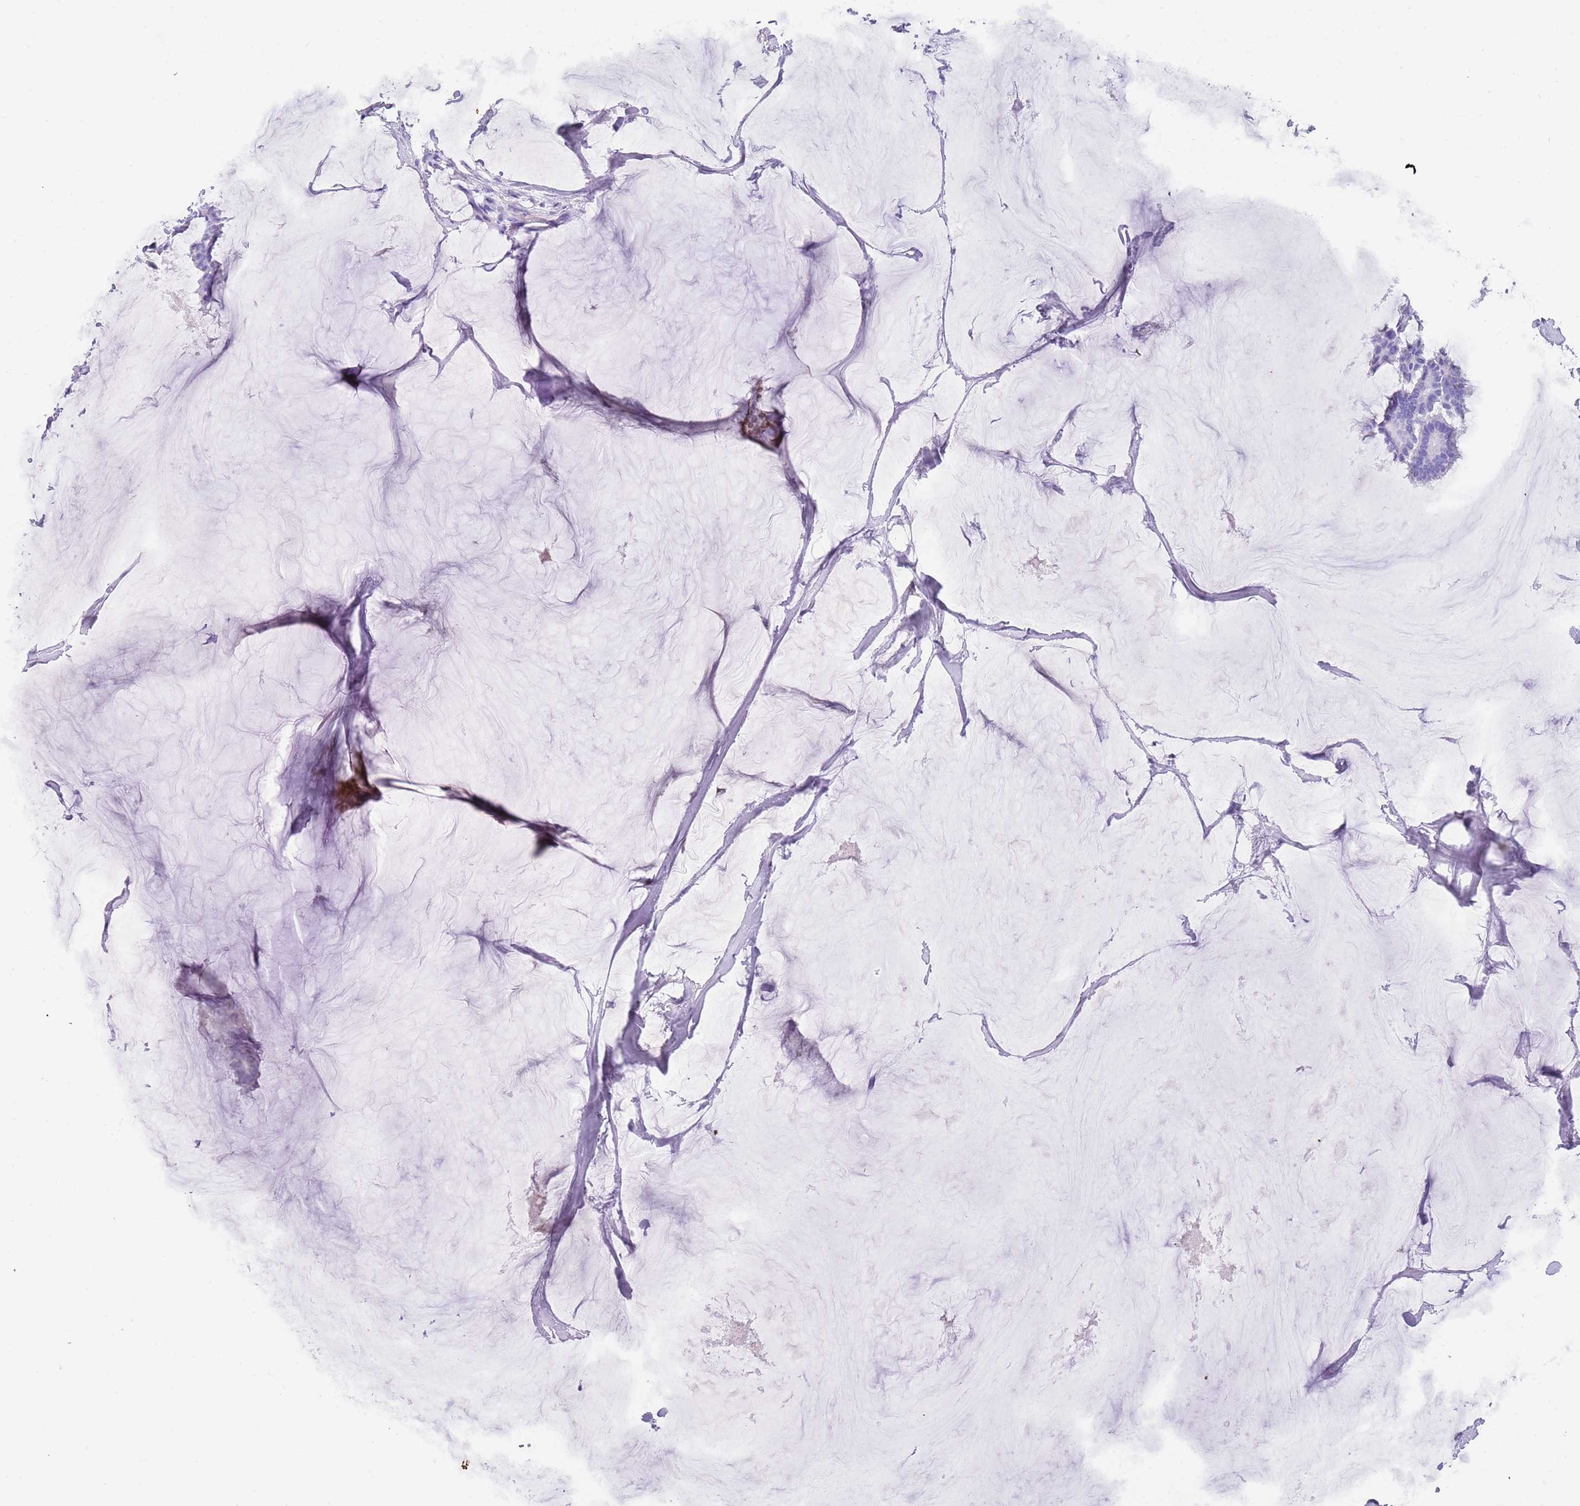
{"staining": {"intensity": "negative", "quantity": "none", "location": "none"}, "tissue": "breast cancer", "cell_type": "Tumor cells", "image_type": "cancer", "snomed": [{"axis": "morphology", "description": "Duct carcinoma"}, {"axis": "topography", "description": "Breast"}], "caption": "This photomicrograph is of intraductal carcinoma (breast) stained with immunohistochemistry (IHC) to label a protein in brown with the nuclei are counter-stained blue. There is no staining in tumor cells.", "gene": "HDAC8", "patient": {"sex": "female", "age": 93}}